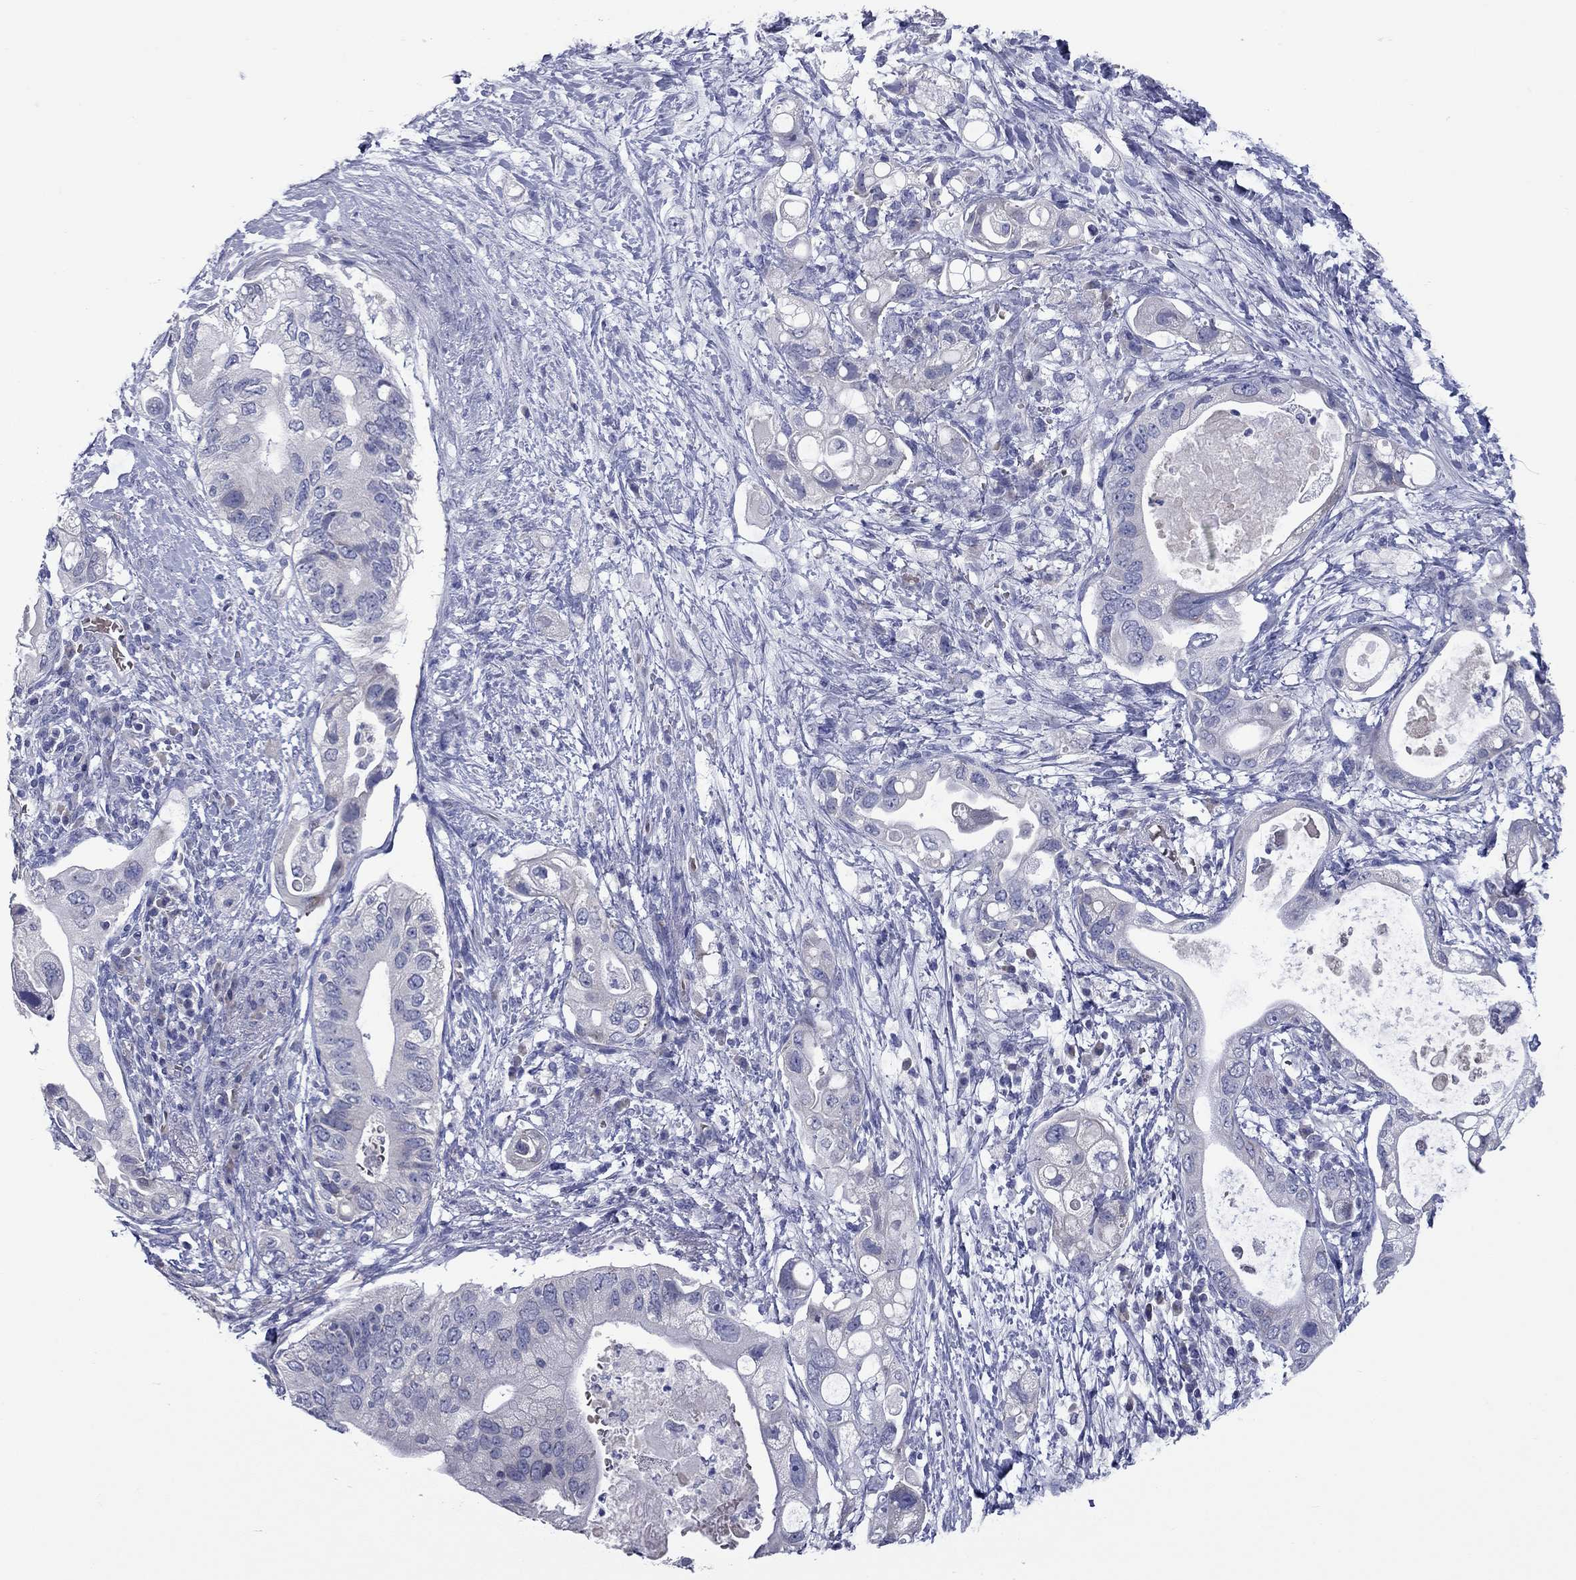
{"staining": {"intensity": "negative", "quantity": "none", "location": "none"}, "tissue": "pancreatic cancer", "cell_type": "Tumor cells", "image_type": "cancer", "snomed": [{"axis": "morphology", "description": "Adenocarcinoma, NOS"}, {"axis": "topography", "description": "Pancreas"}], "caption": "High magnification brightfield microscopy of pancreatic cancer stained with DAB (3,3'-diaminobenzidine) (brown) and counterstained with hematoxylin (blue): tumor cells show no significant staining.", "gene": "UNC119B", "patient": {"sex": "female", "age": 72}}